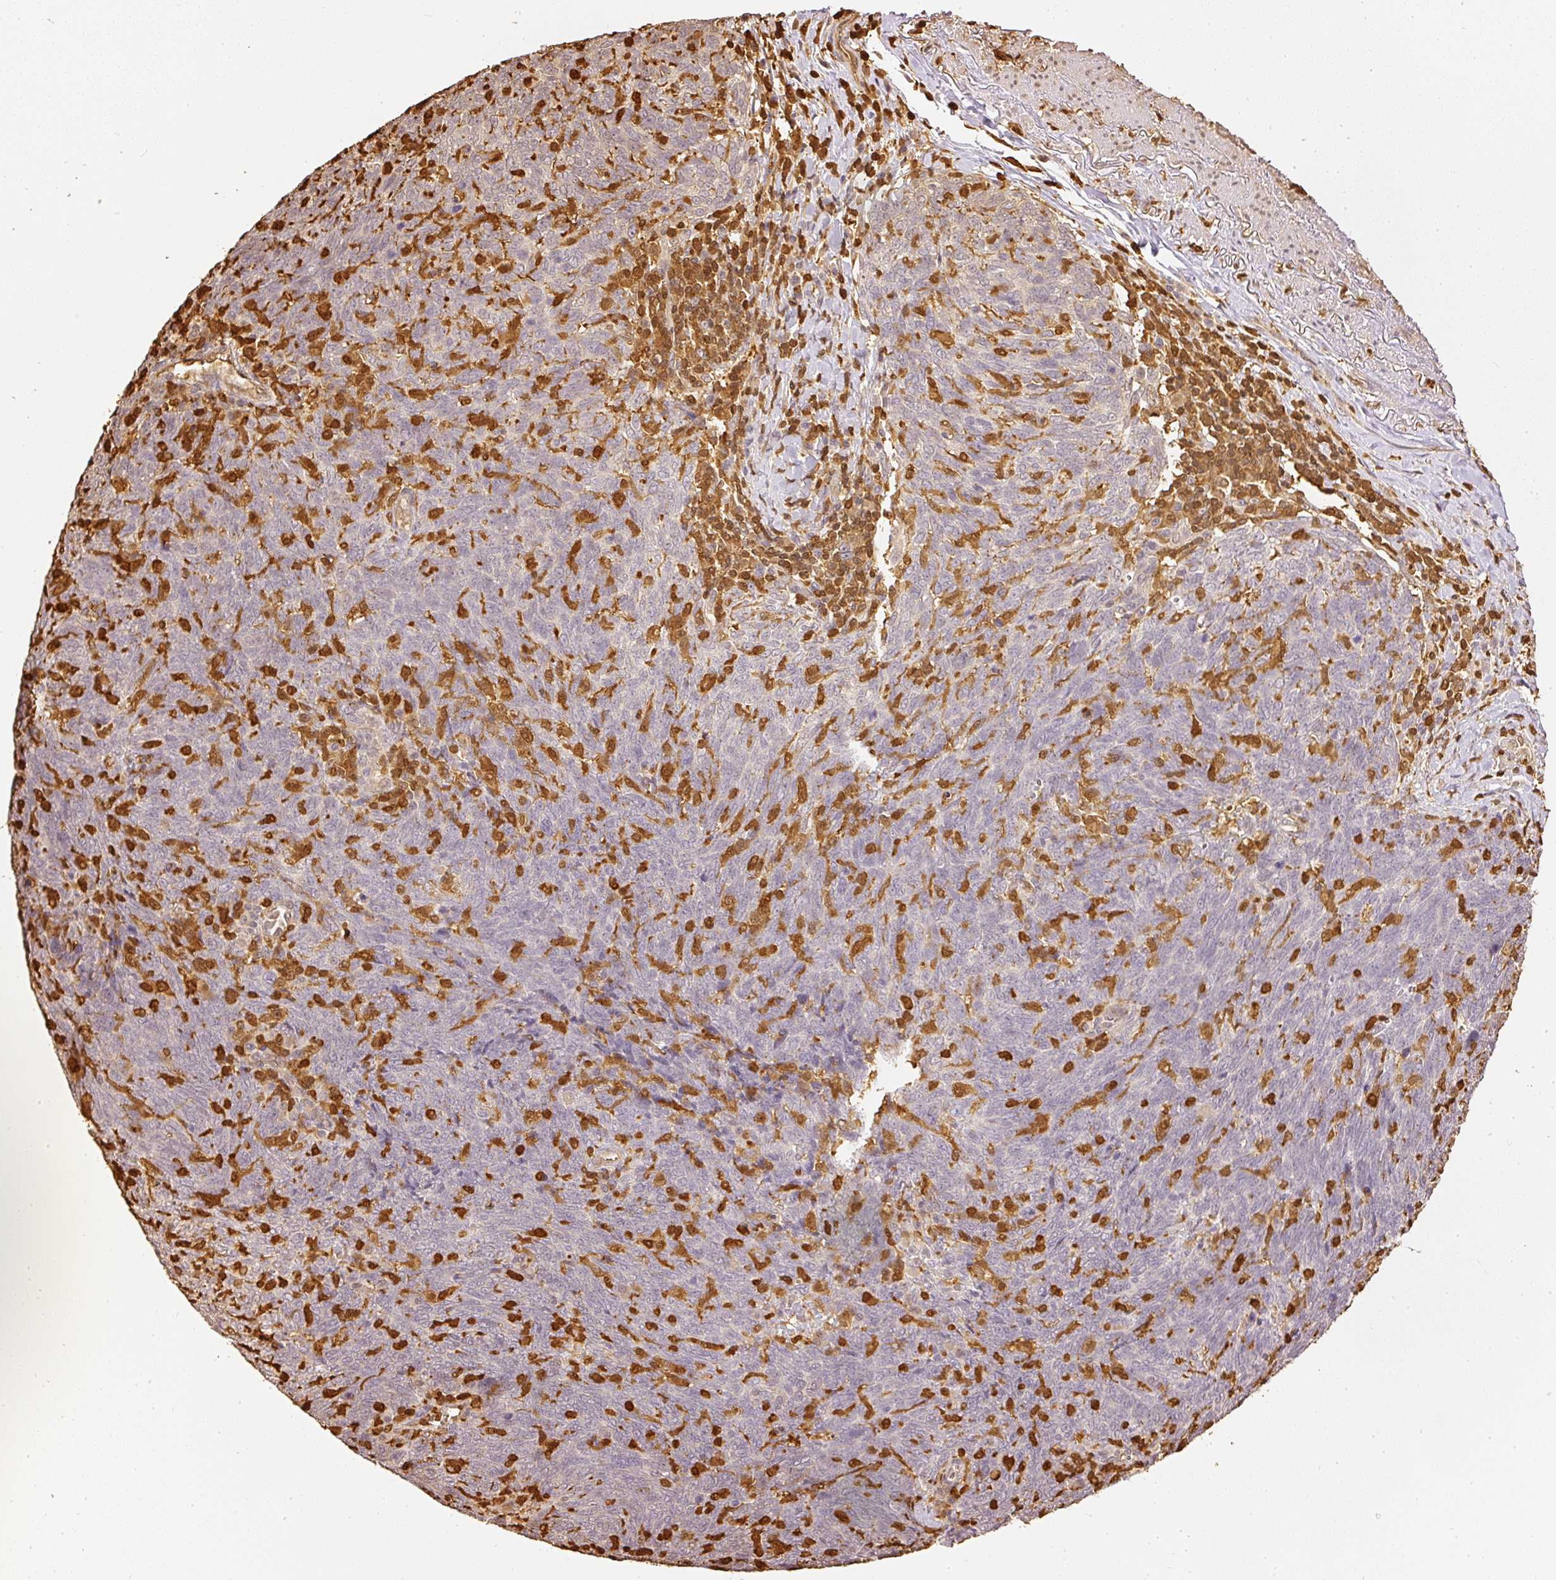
{"staining": {"intensity": "negative", "quantity": "none", "location": "none"}, "tissue": "lung cancer", "cell_type": "Tumor cells", "image_type": "cancer", "snomed": [{"axis": "morphology", "description": "Squamous cell carcinoma, NOS"}, {"axis": "topography", "description": "Lung"}], "caption": "DAB (3,3'-diaminobenzidine) immunohistochemical staining of lung cancer reveals no significant staining in tumor cells. The staining was performed using DAB (3,3'-diaminobenzidine) to visualize the protein expression in brown, while the nuclei were stained in blue with hematoxylin (Magnification: 20x).", "gene": "PFN1", "patient": {"sex": "female", "age": 72}}